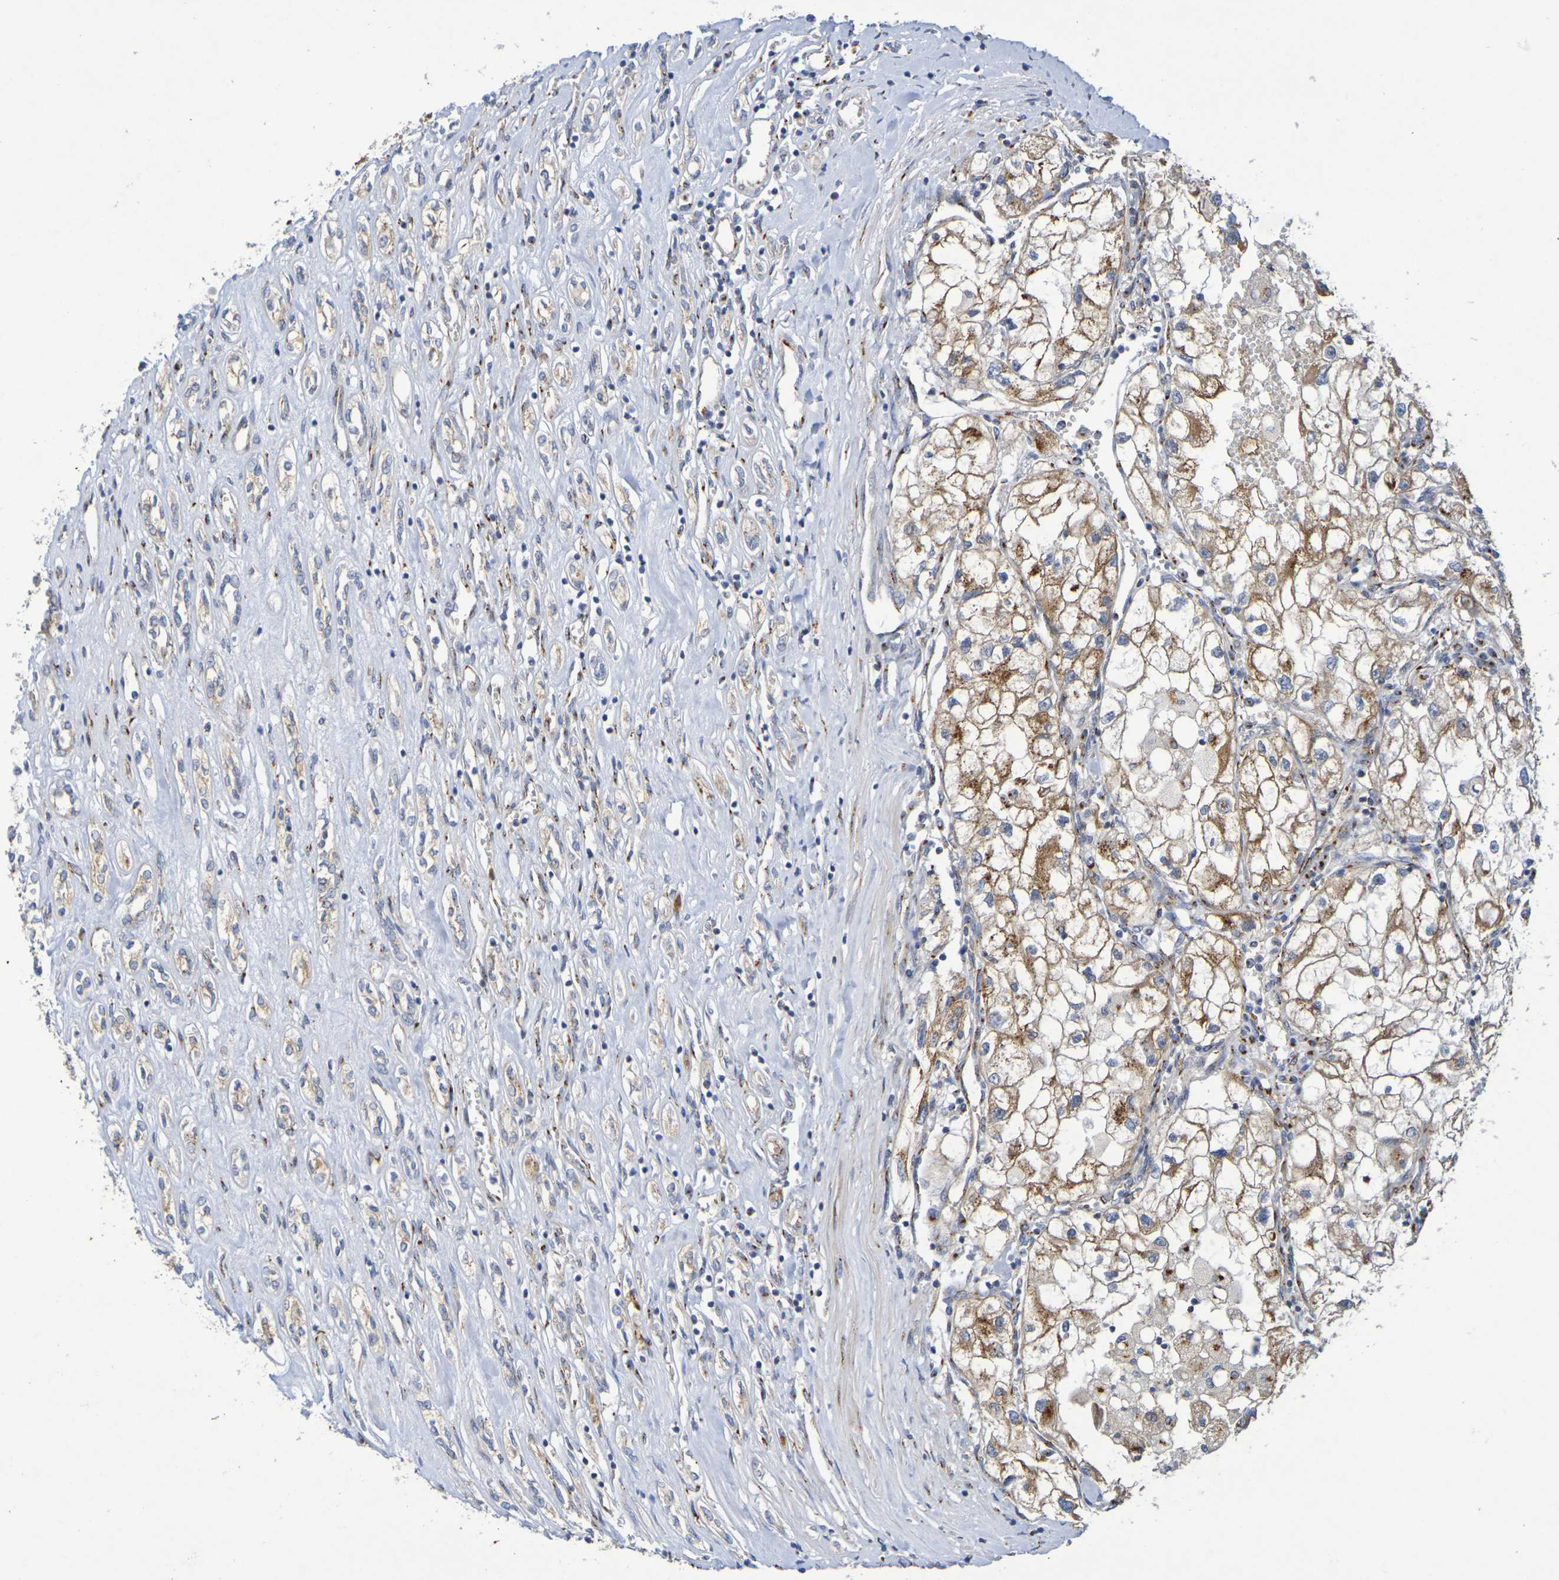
{"staining": {"intensity": "moderate", "quantity": ">75%", "location": "cytoplasmic/membranous"}, "tissue": "renal cancer", "cell_type": "Tumor cells", "image_type": "cancer", "snomed": [{"axis": "morphology", "description": "Adenocarcinoma, NOS"}, {"axis": "topography", "description": "Kidney"}], "caption": "Renal cancer was stained to show a protein in brown. There is medium levels of moderate cytoplasmic/membranous positivity in about >75% of tumor cells.", "gene": "DCP2", "patient": {"sex": "female", "age": 70}}